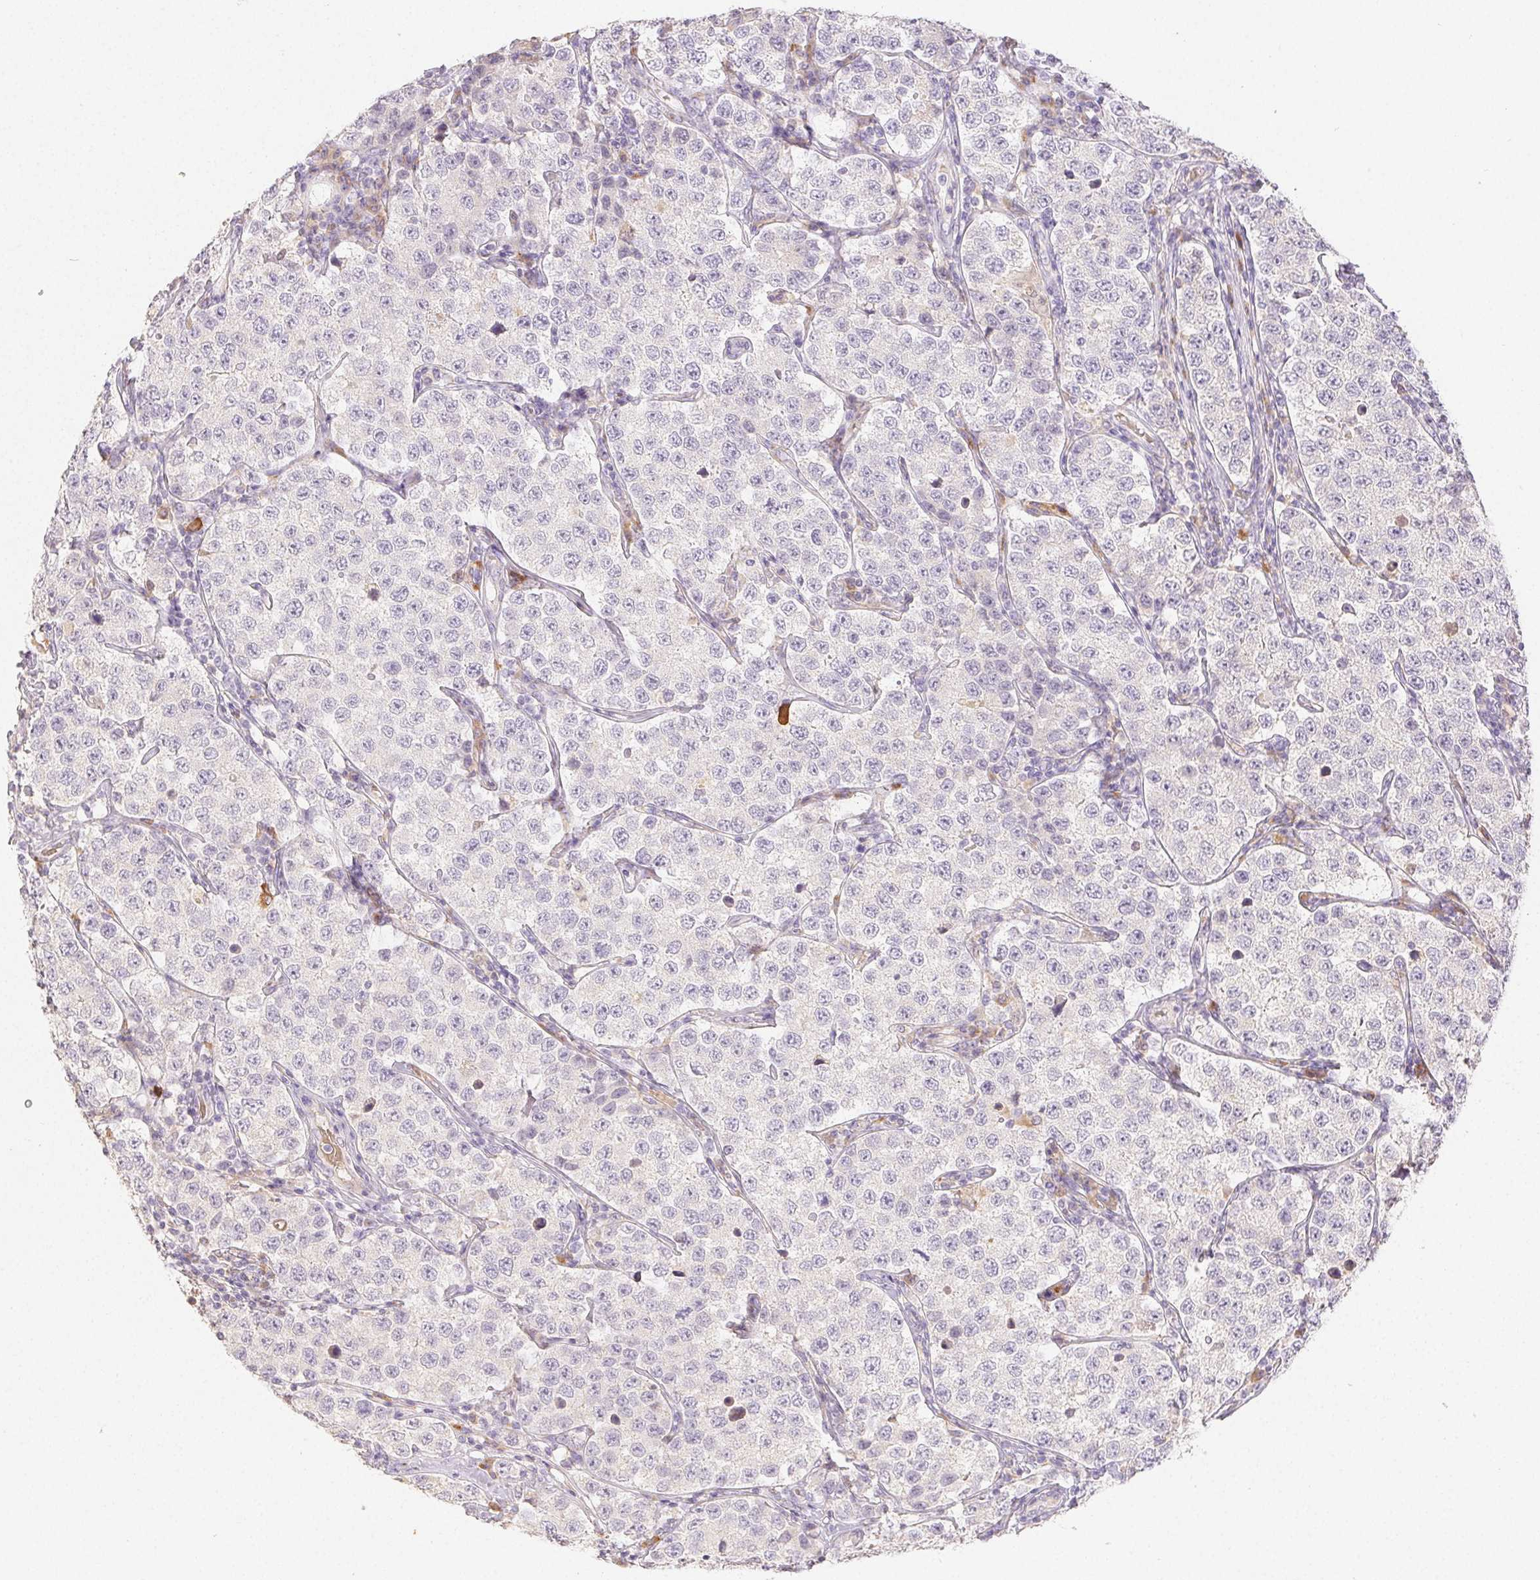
{"staining": {"intensity": "negative", "quantity": "none", "location": "none"}, "tissue": "testis cancer", "cell_type": "Tumor cells", "image_type": "cancer", "snomed": [{"axis": "morphology", "description": "Seminoma, NOS"}, {"axis": "topography", "description": "Testis"}], "caption": "High magnification brightfield microscopy of testis seminoma stained with DAB (3,3'-diaminobenzidine) (brown) and counterstained with hematoxylin (blue): tumor cells show no significant staining.", "gene": "ACVR1B", "patient": {"sex": "male", "age": 34}}